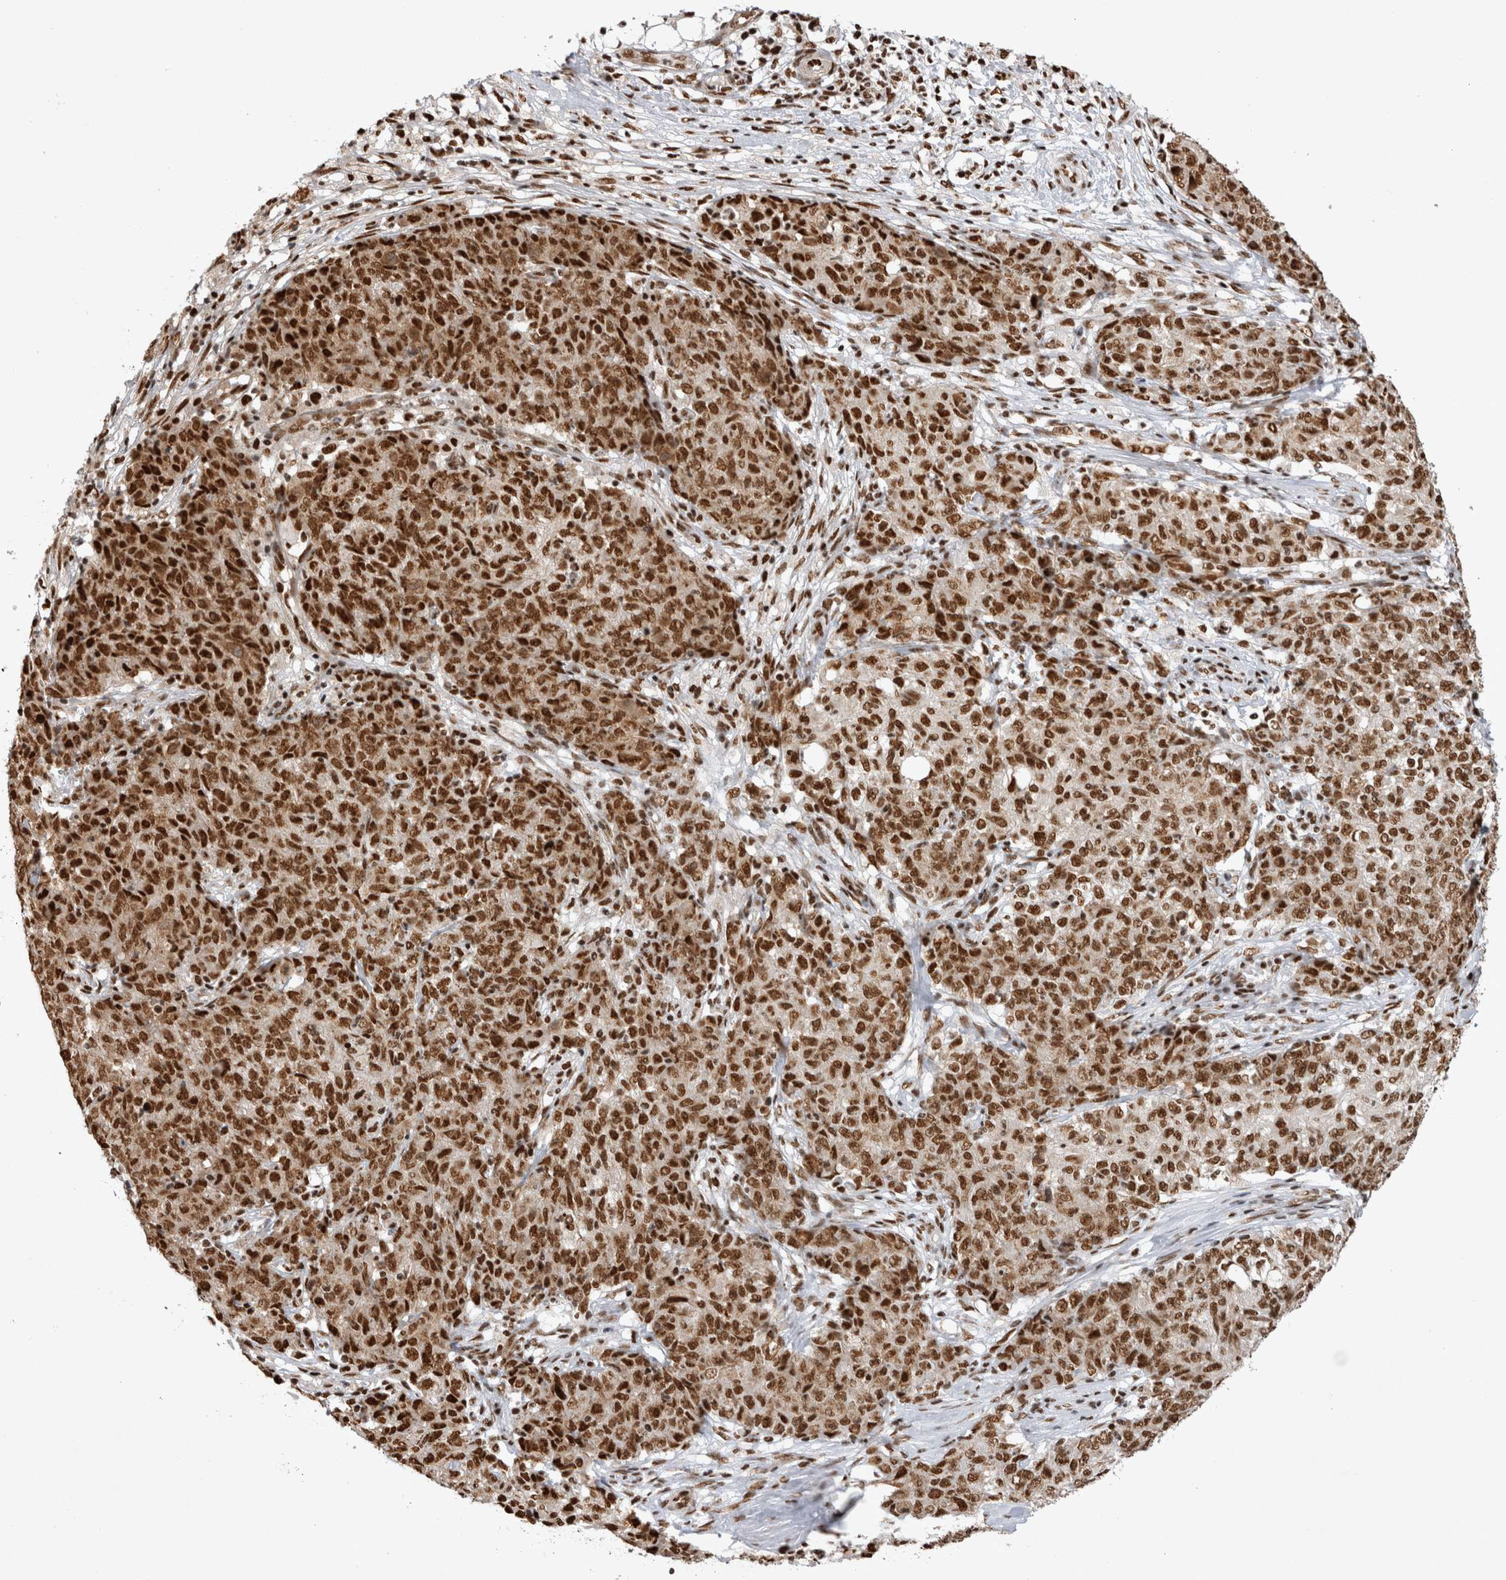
{"staining": {"intensity": "strong", "quantity": ">75%", "location": "nuclear"}, "tissue": "ovarian cancer", "cell_type": "Tumor cells", "image_type": "cancer", "snomed": [{"axis": "morphology", "description": "Carcinoma, endometroid"}, {"axis": "topography", "description": "Ovary"}], "caption": "The micrograph demonstrates staining of endometroid carcinoma (ovarian), revealing strong nuclear protein staining (brown color) within tumor cells.", "gene": "EYA2", "patient": {"sex": "female", "age": 42}}